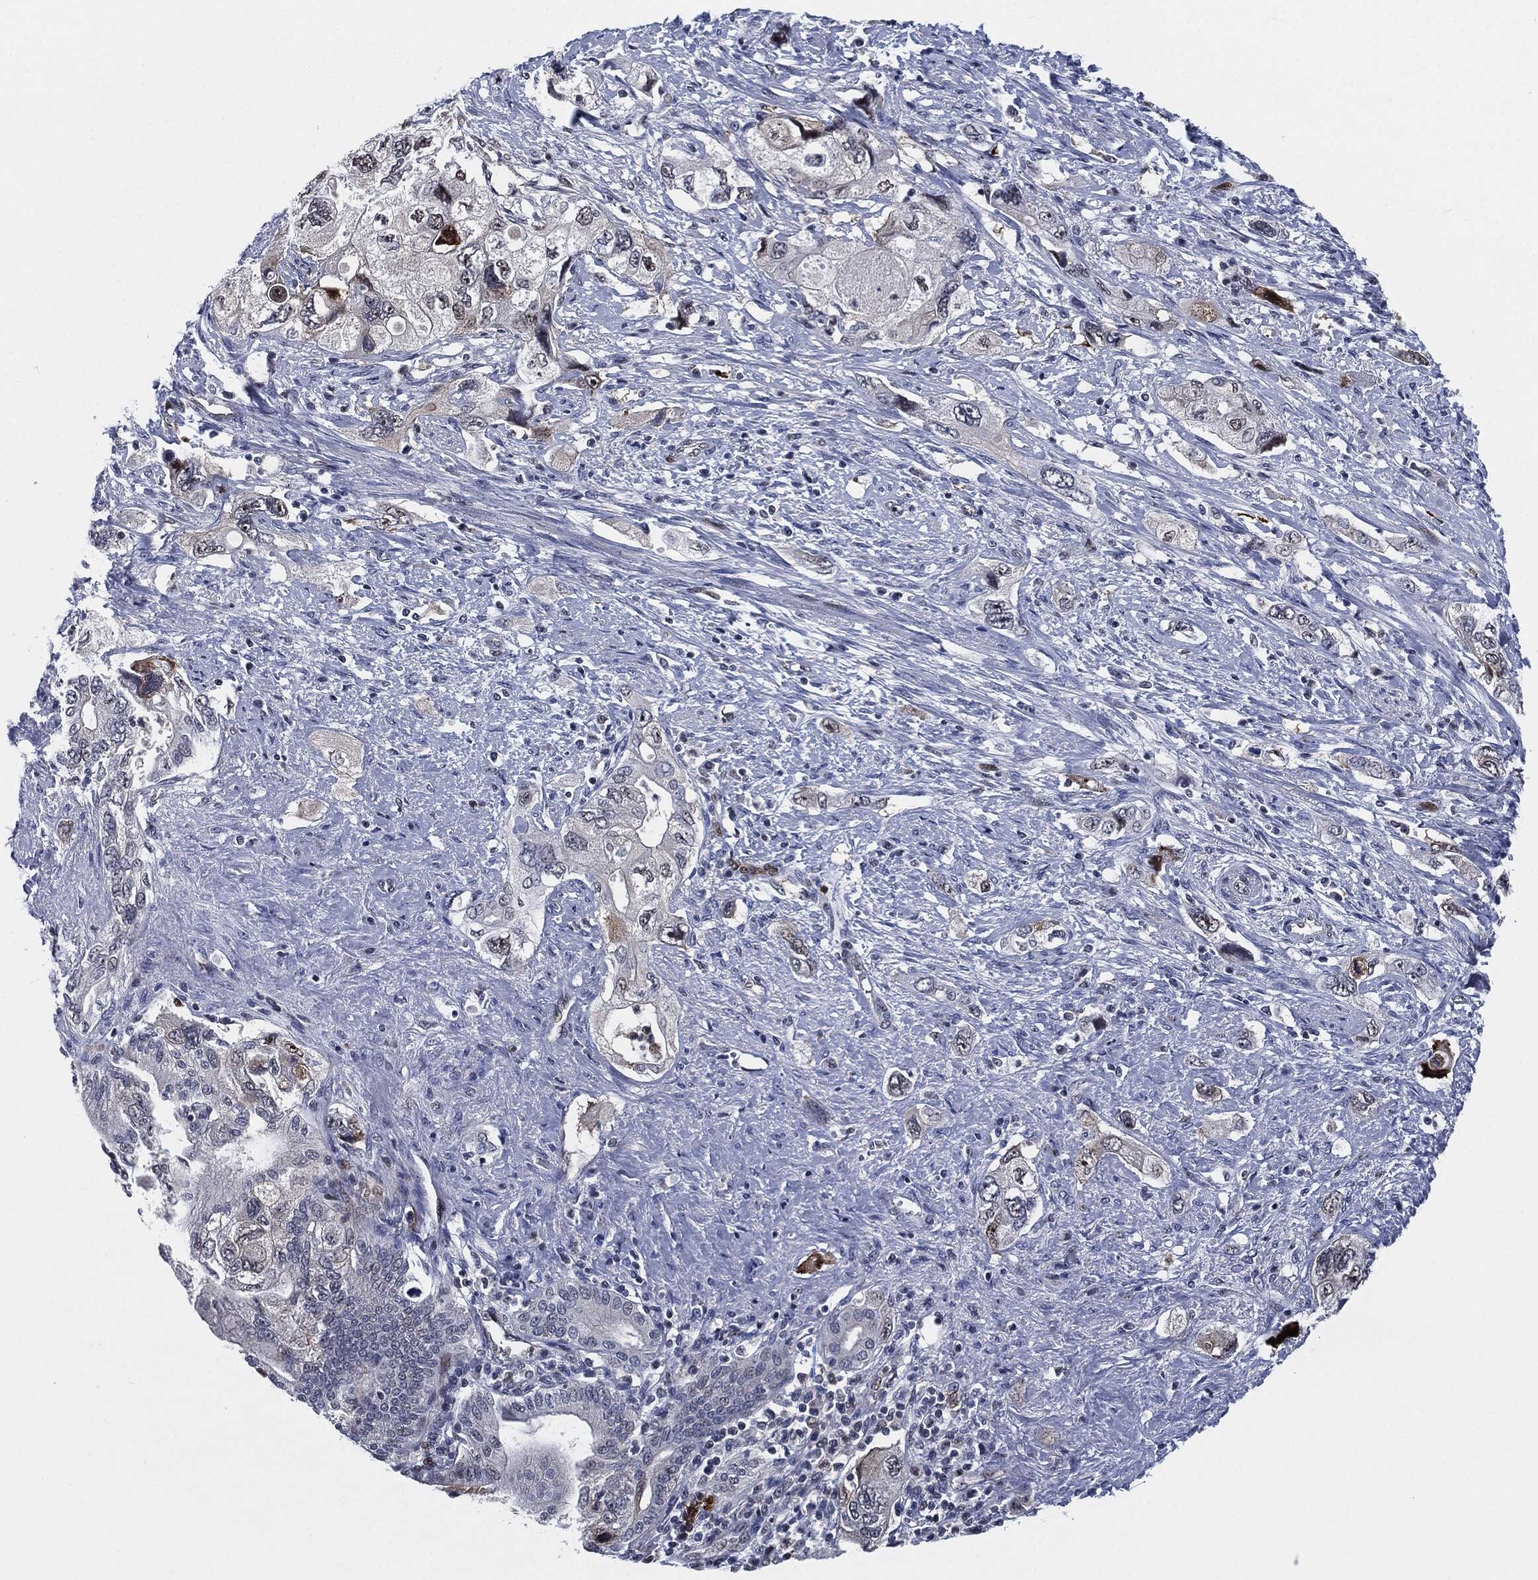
{"staining": {"intensity": "strong", "quantity": "<25%", "location": "nuclear"}, "tissue": "pancreatic cancer", "cell_type": "Tumor cells", "image_type": "cancer", "snomed": [{"axis": "morphology", "description": "Adenocarcinoma, NOS"}, {"axis": "topography", "description": "Pancreas"}], "caption": "Immunohistochemical staining of pancreatic cancer (adenocarcinoma) shows medium levels of strong nuclear positivity in approximately <25% of tumor cells.", "gene": "AKT2", "patient": {"sex": "female", "age": 73}}